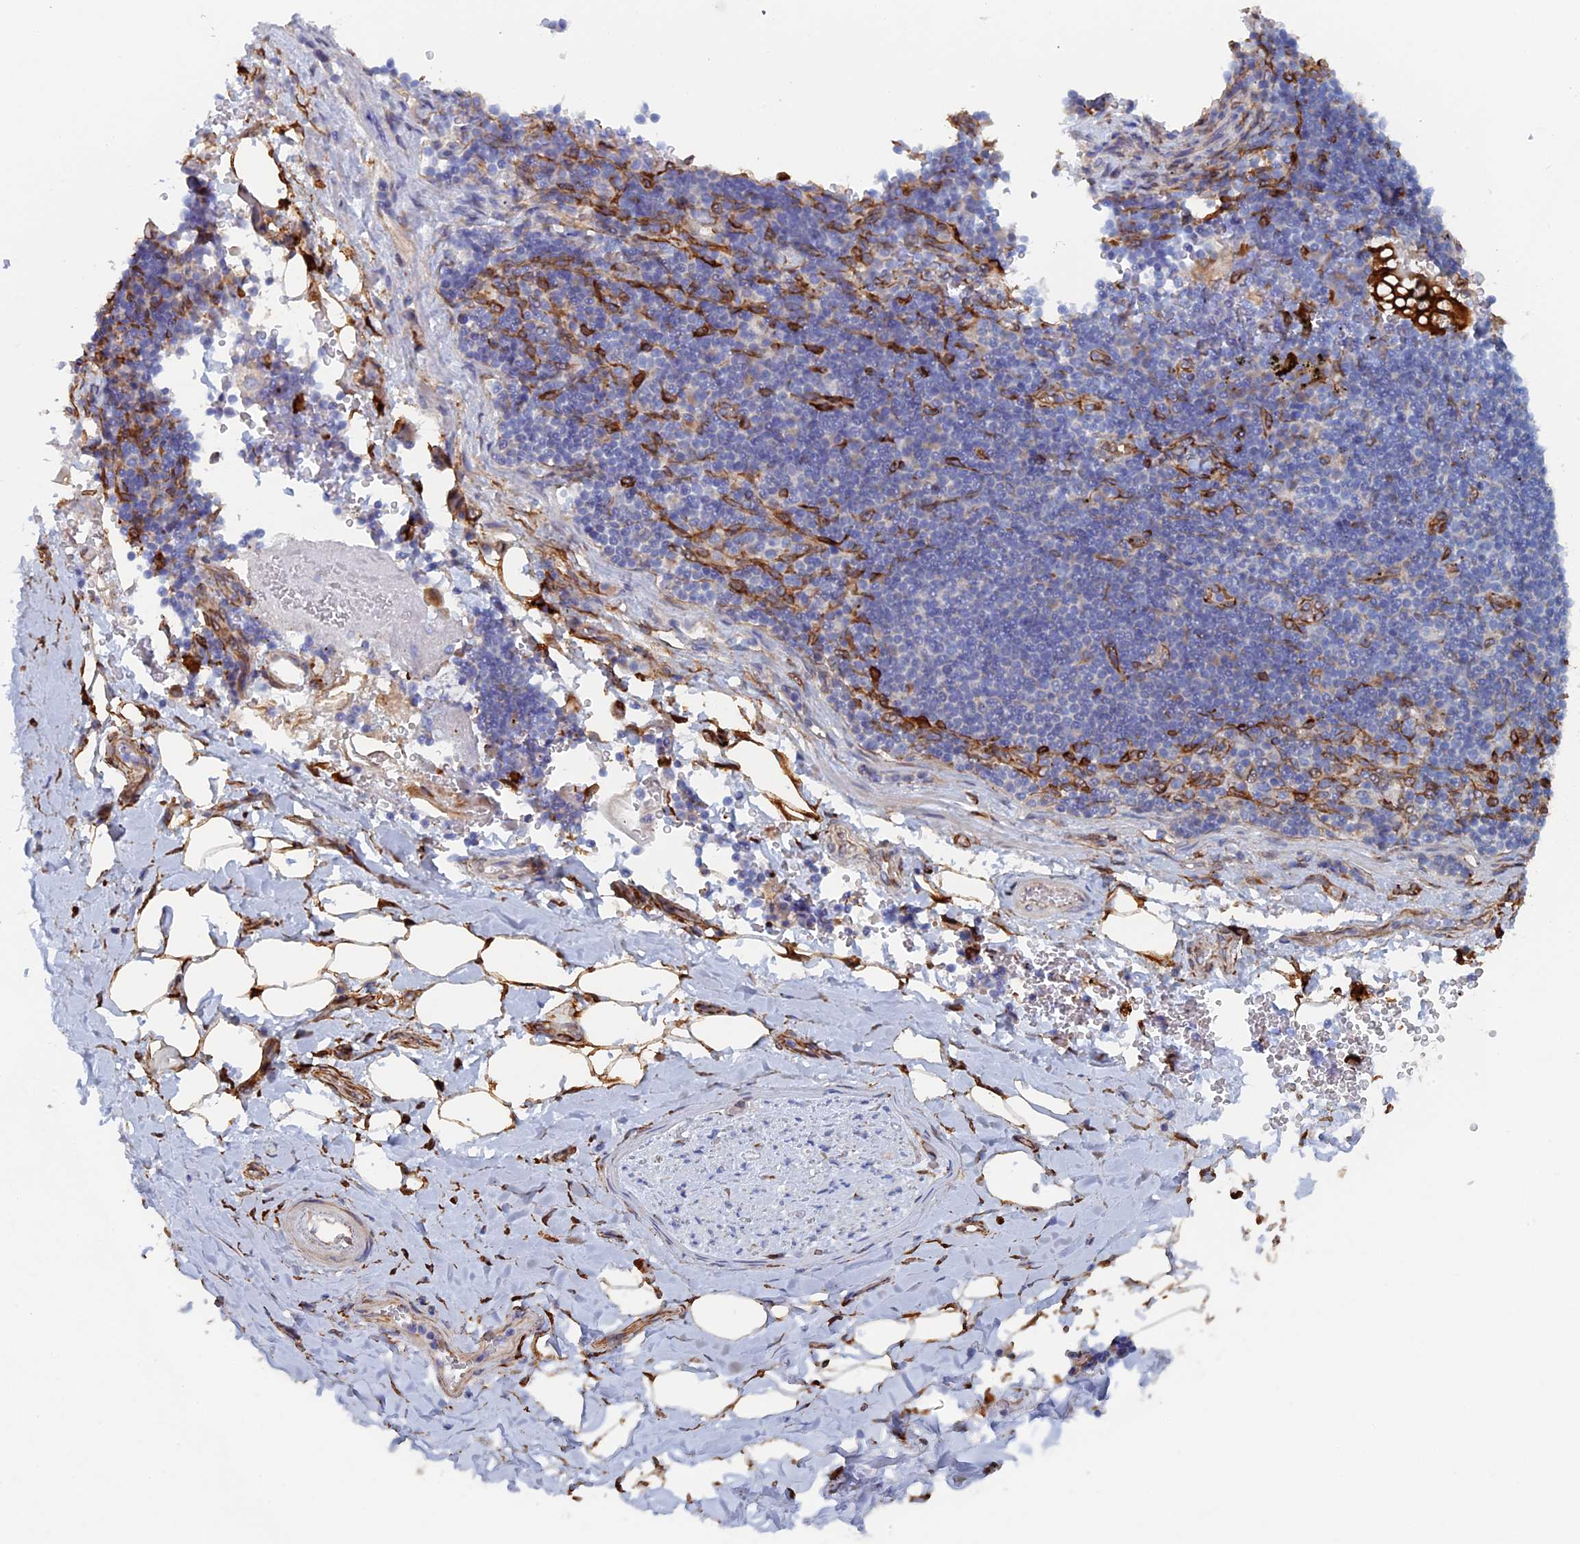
{"staining": {"intensity": "moderate", "quantity": "25%-75%", "location": "cytoplasmic/membranous"}, "tissue": "adipose tissue", "cell_type": "Adipocytes", "image_type": "normal", "snomed": [{"axis": "morphology", "description": "Normal tissue, NOS"}, {"axis": "topography", "description": "Lymph node"}, {"axis": "topography", "description": "Cartilage tissue"}, {"axis": "topography", "description": "Bronchus"}], "caption": "Immunohistochemistry (IHC) image of benign adipose tissue: human adipose tissue stained using IHC exhibits medium levels of moderate protein expression localized specifically in the cytoplasmic/membranous of adipocytes, appearing as a cytoplasmic/membranous brown color.", "gene": "COG7", "patient": {"sex": "male", "age": 63}}